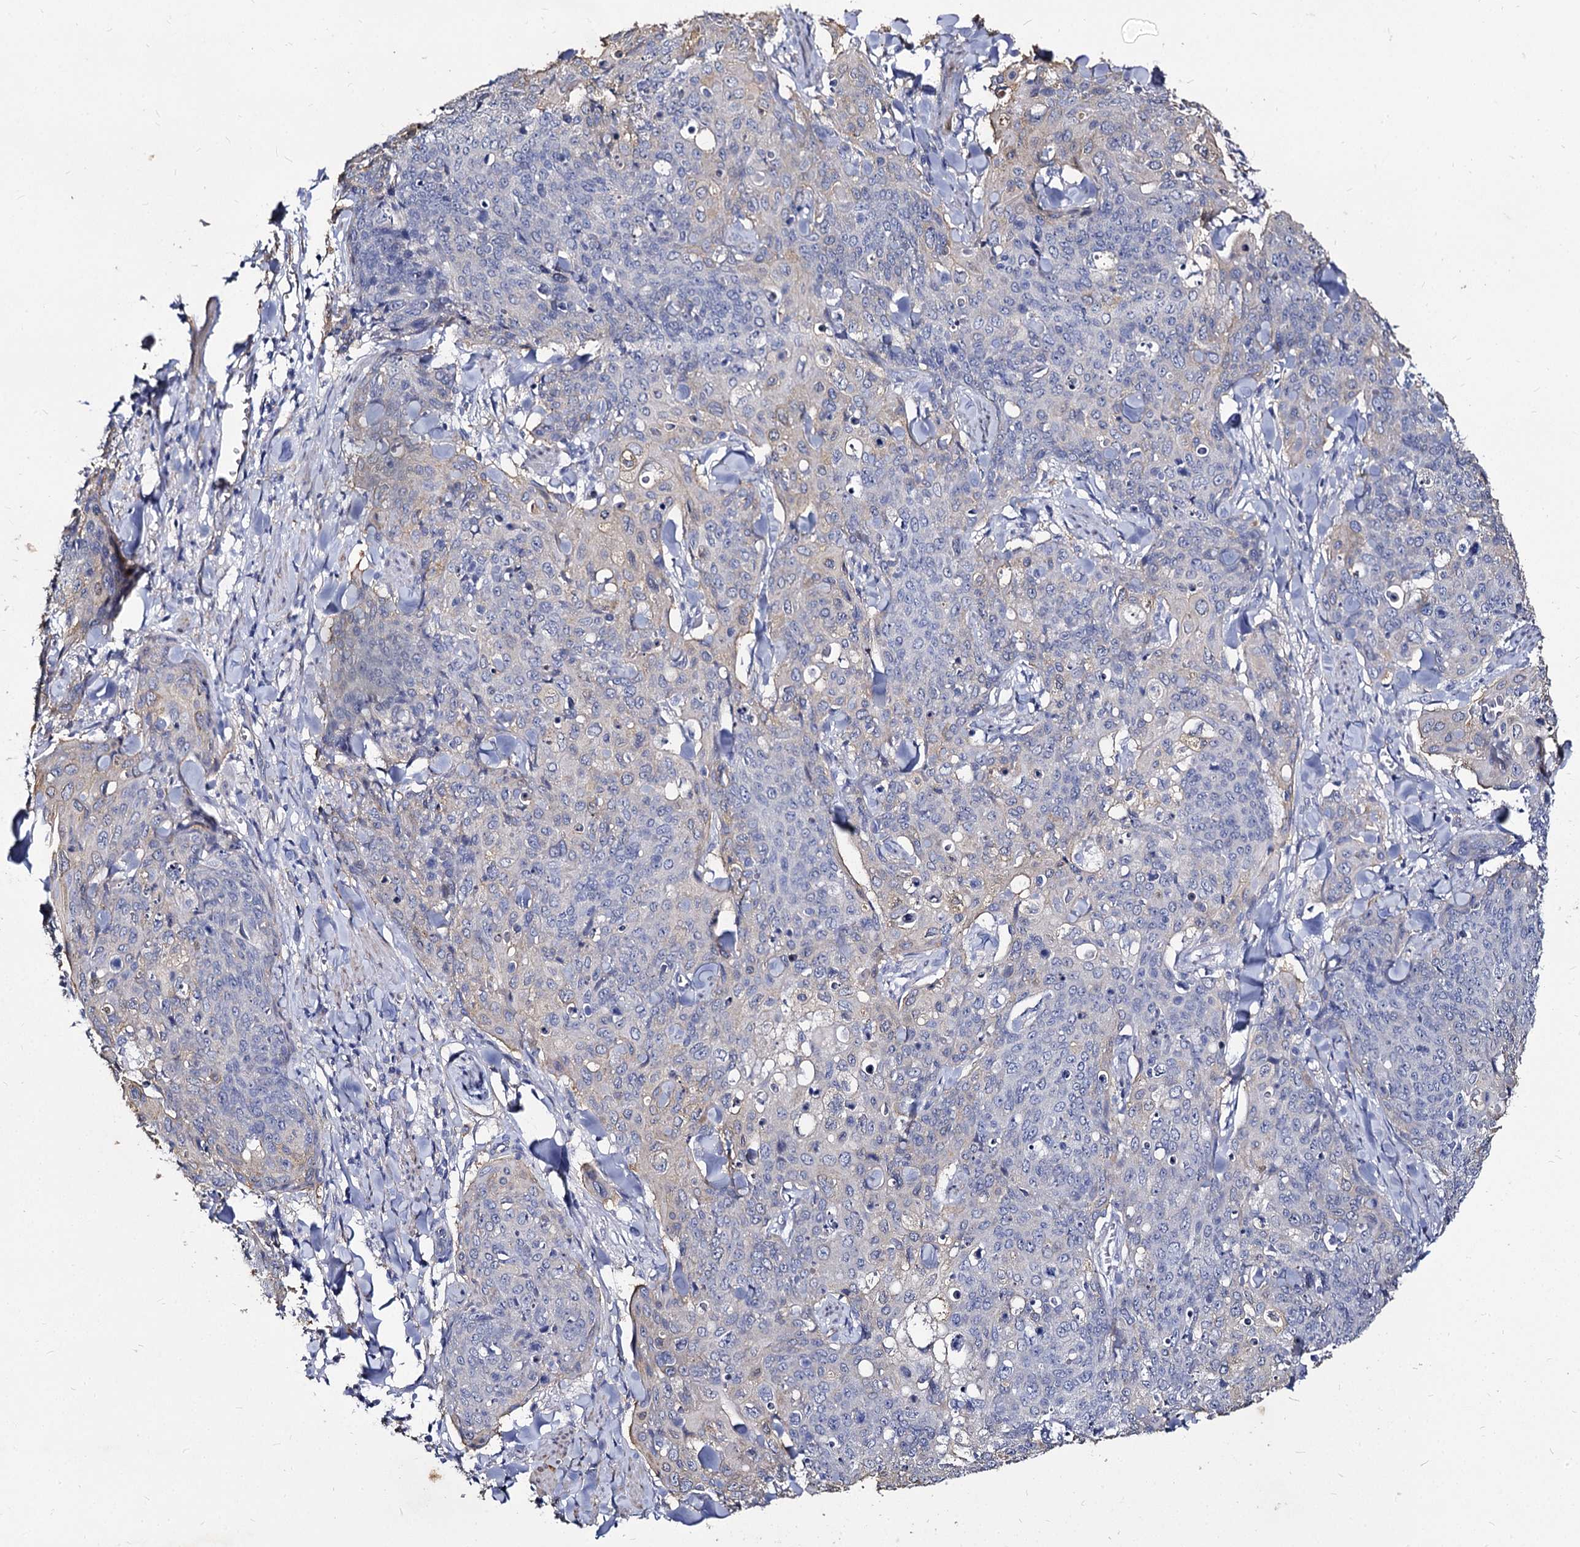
{"staining": {"intensity": "negative", "quantity": "none", "location": "none"}, "tissue": "skin cancer", "cell_type": "Tumor cells", "image_type": "cancer", "snomed": [{"axis": "morphology", "description": "Squamous cell carcinoma, NOS"}, {"axis": "topography", "description": "Skin"}, {"axis": "topography", "description": "Vulva"}], "caption": "A high-resolution photomicrograph shows immunohistochemistry staining of squamous cell carcinoma (skin), which shows no significant staining in tumor cells.", "gene": "CBFB", "patient": {"sex": "female", "age": 85}}